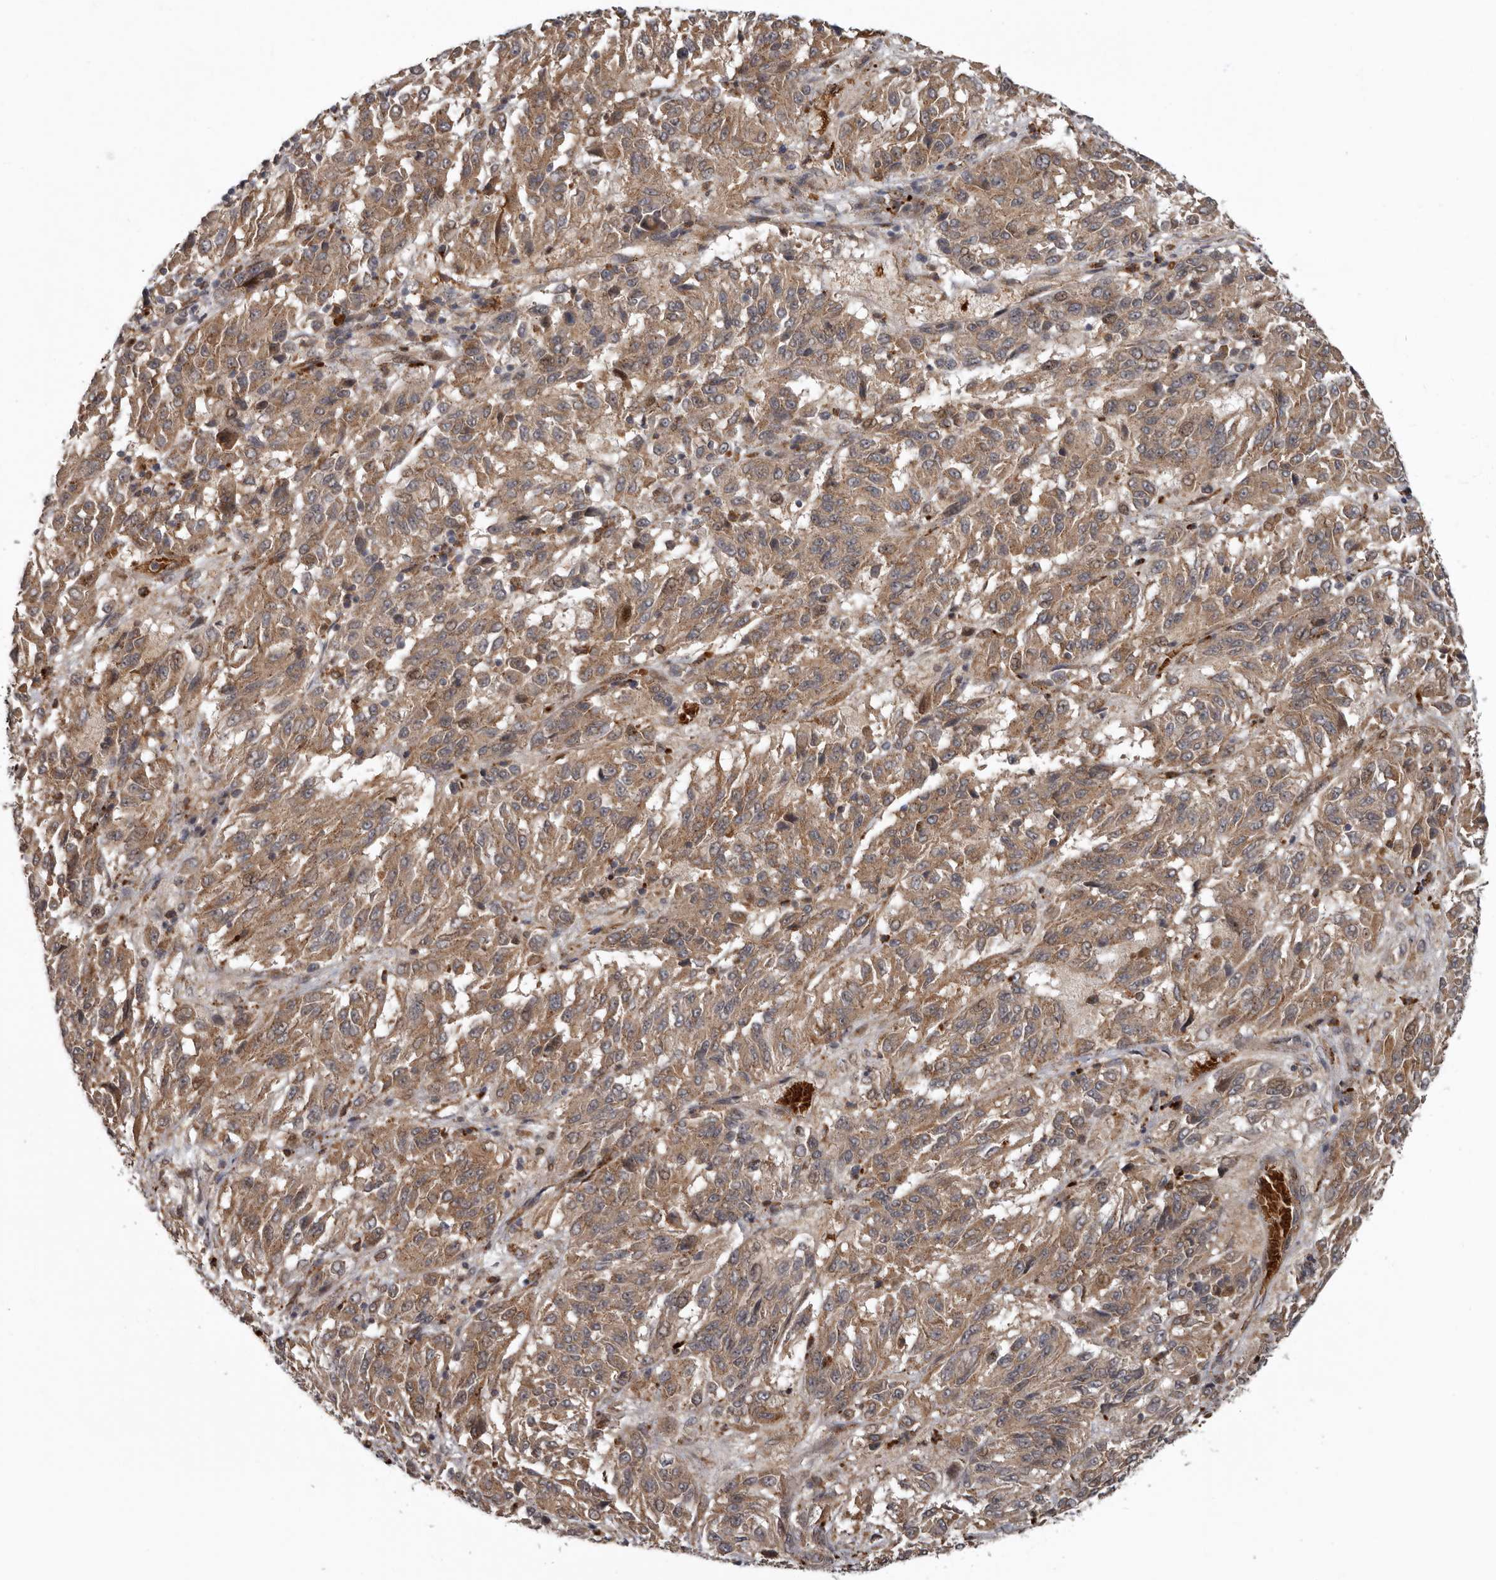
{"staining": {"intensity": "moderate", "quantity": ">75%", "location": "cytoplasmic/membranous"}, "tissue": "melanoma", "cell_type": "Tumor cells", "image_type": "cancer", "snomed": [{"axis": "morphology", "description": "Malignant melanoma, Metastatic site"}, {"axis": "topography", "description": "Lung"}], "caption": "Immunohistochemical staining of malignant melanoma (metastatic site) reveals moderate cytoplasmic/membranous protein positivity in about >75% of tumor cells.", "gene": "FGFR4", "patient": {"sex": "male", "age": 64}}